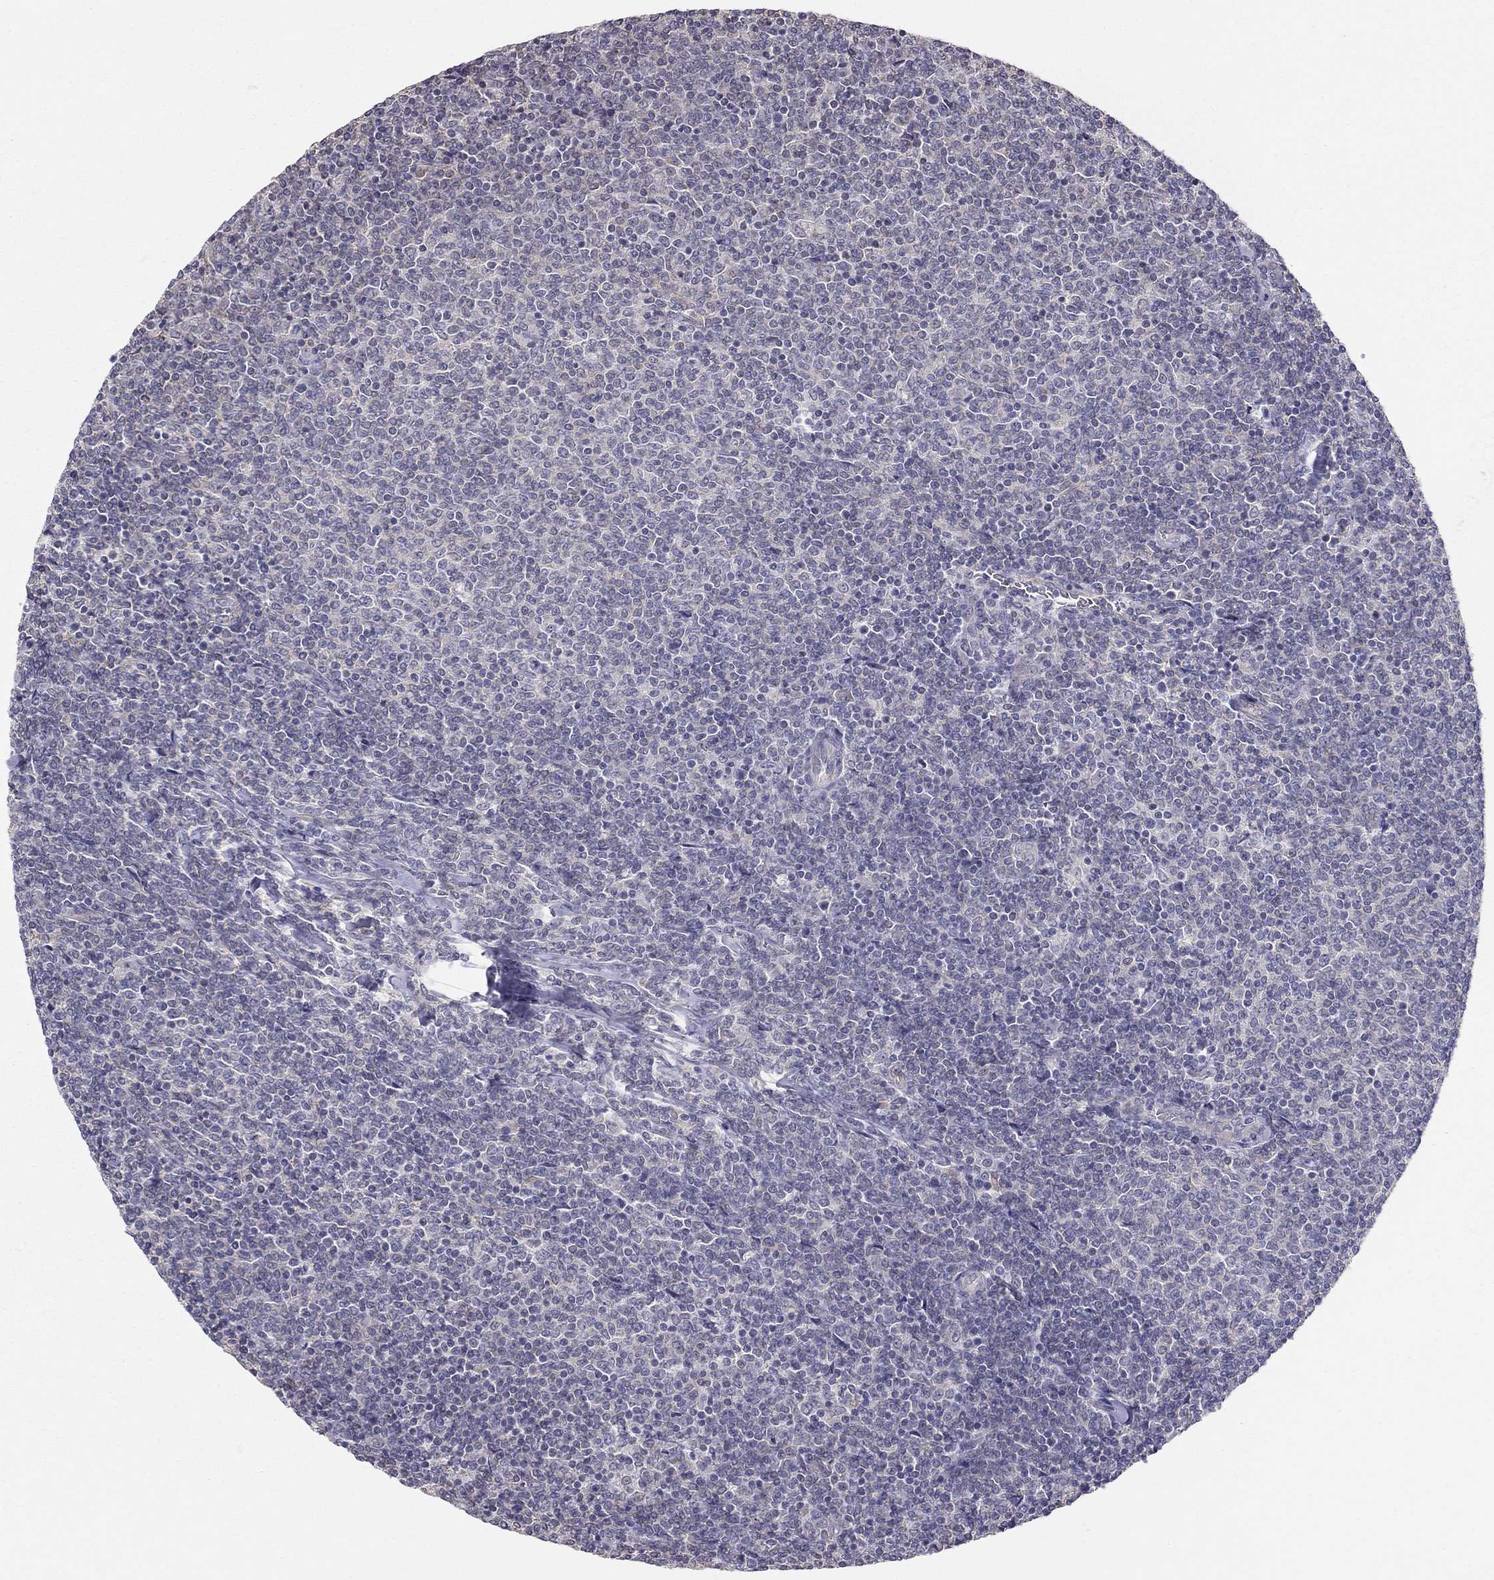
{"staining": {"intensity": "negative", "quantity": "none", "location": "none"}, "tissue": "lymphoma", "cell_type": "Tumor cells", "image_type": "cancer", "snomed": [{"axis": "morphology", "description": "Malignant lymphoma, non-Hodgkin's type, Low grade"}, {"axis": "topography", "description": "Lymph node"}], "caption": "Tumor cells are negative for protein expression in human malignant lymphoma, non-Hodgkin's type (low-grade). The staining was performed using DAB (3,3'-diaminobenzidine) to visualize the protein expression in brown, while the nuclei were stained in blue with hematoxylin (Magnification: 20x).", "gene": "LRIT3", "patient": {"sex": "male", "age": 52}}